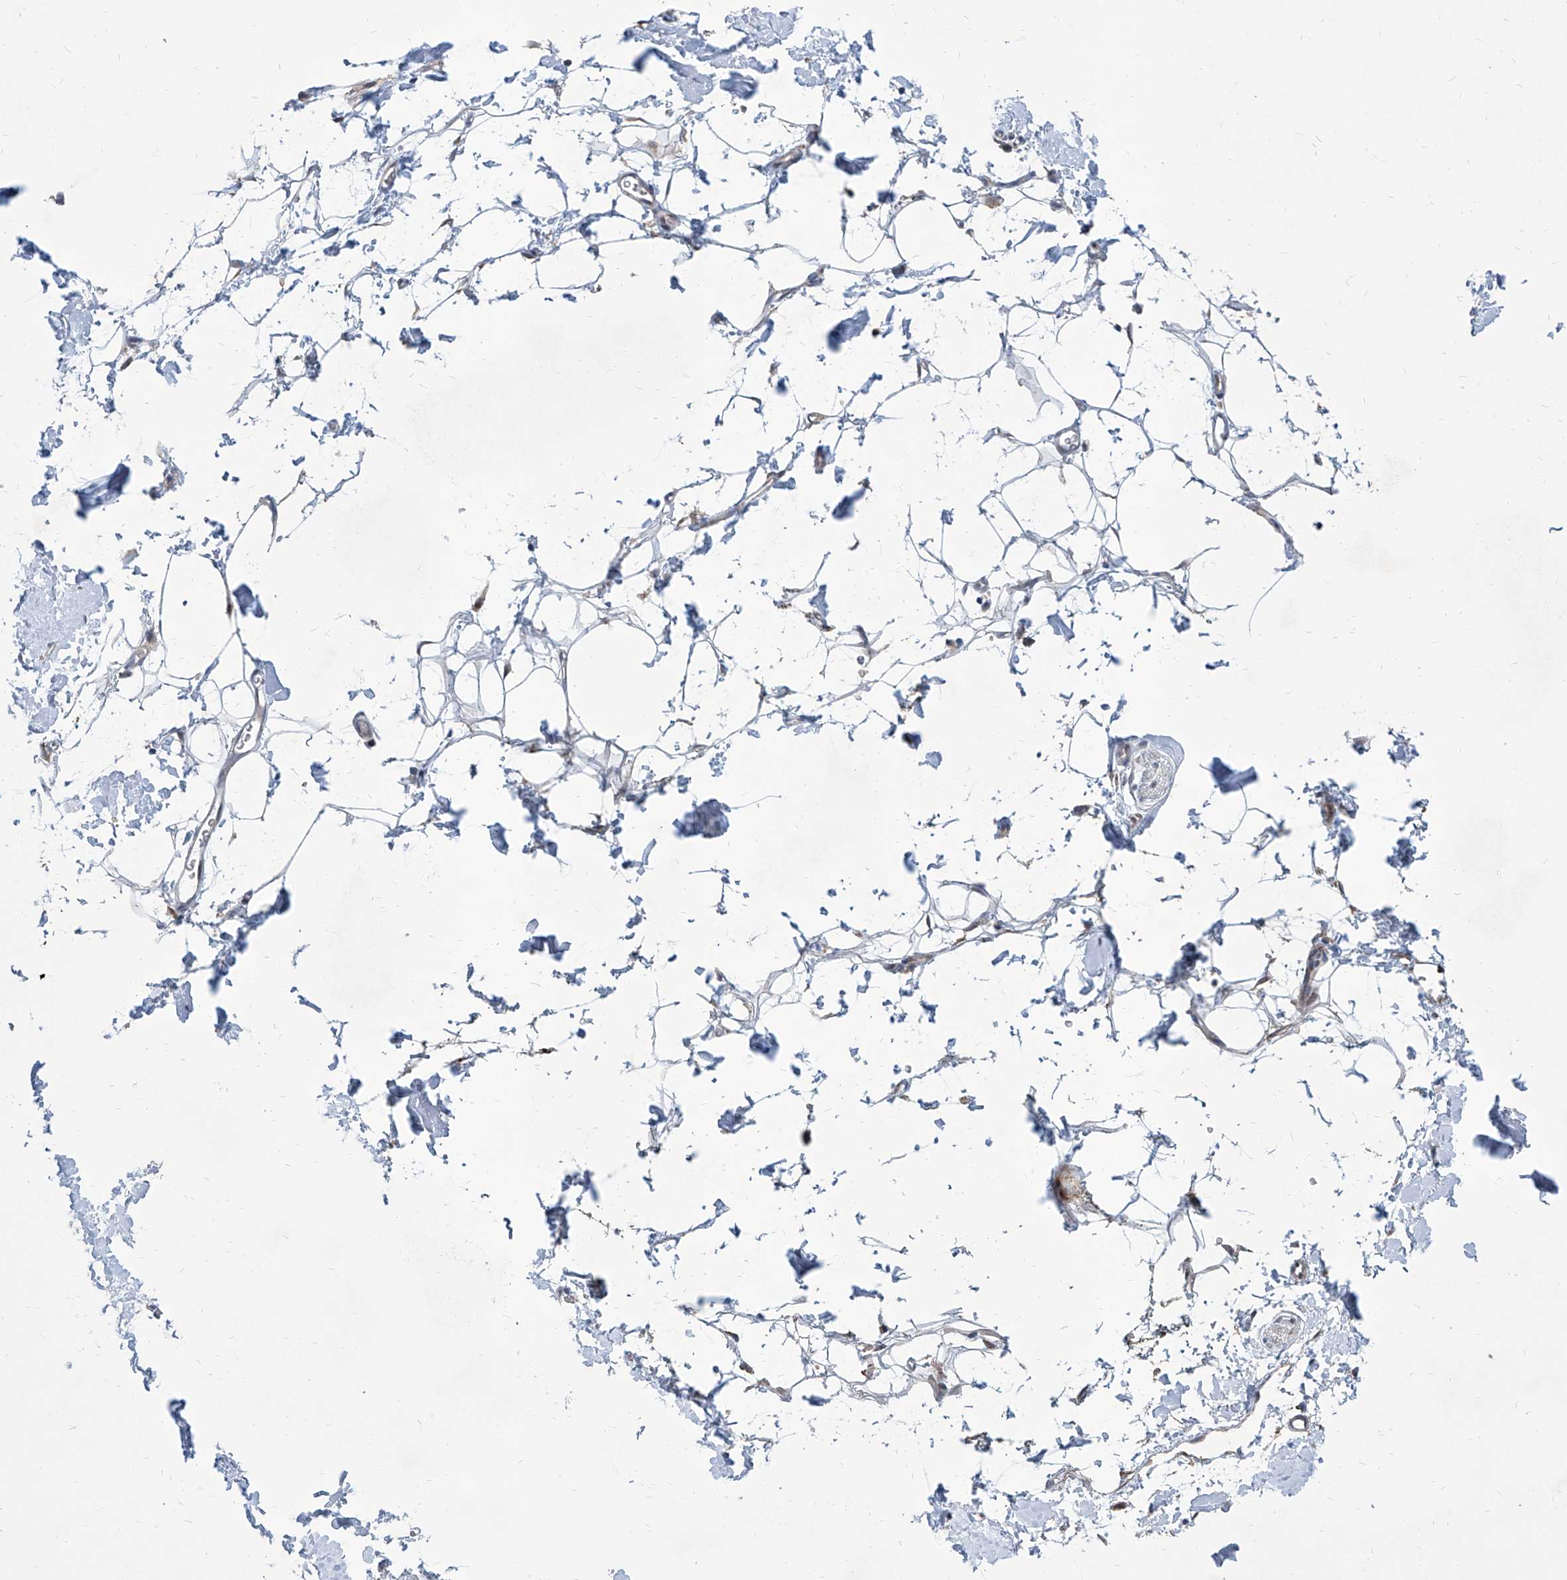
{"staining": {"intensity": "negative", "quantity": "none", "location": "none"}, "tissue": "adipose tissue", "cell_type": "Adipocytes", "image_type": "normal", "snomed": [{"axis": "morphology", "description": "Normal tissue, NOS"}, {"axis": "morphology", "description": "Adenocarcinoma, NOS"}, {"axis": "topography", "description": "Pancreas"}, {"axis": "topography", "description": "Peripheral nerve tissue"}], "caption": "A high-resolution photomicrograph shows IHC staining of normal adipose tissue, which reveals no significant staining in adipocytes.", "gene": "USP48", "patient": {"sex": "male", "age": 59}}